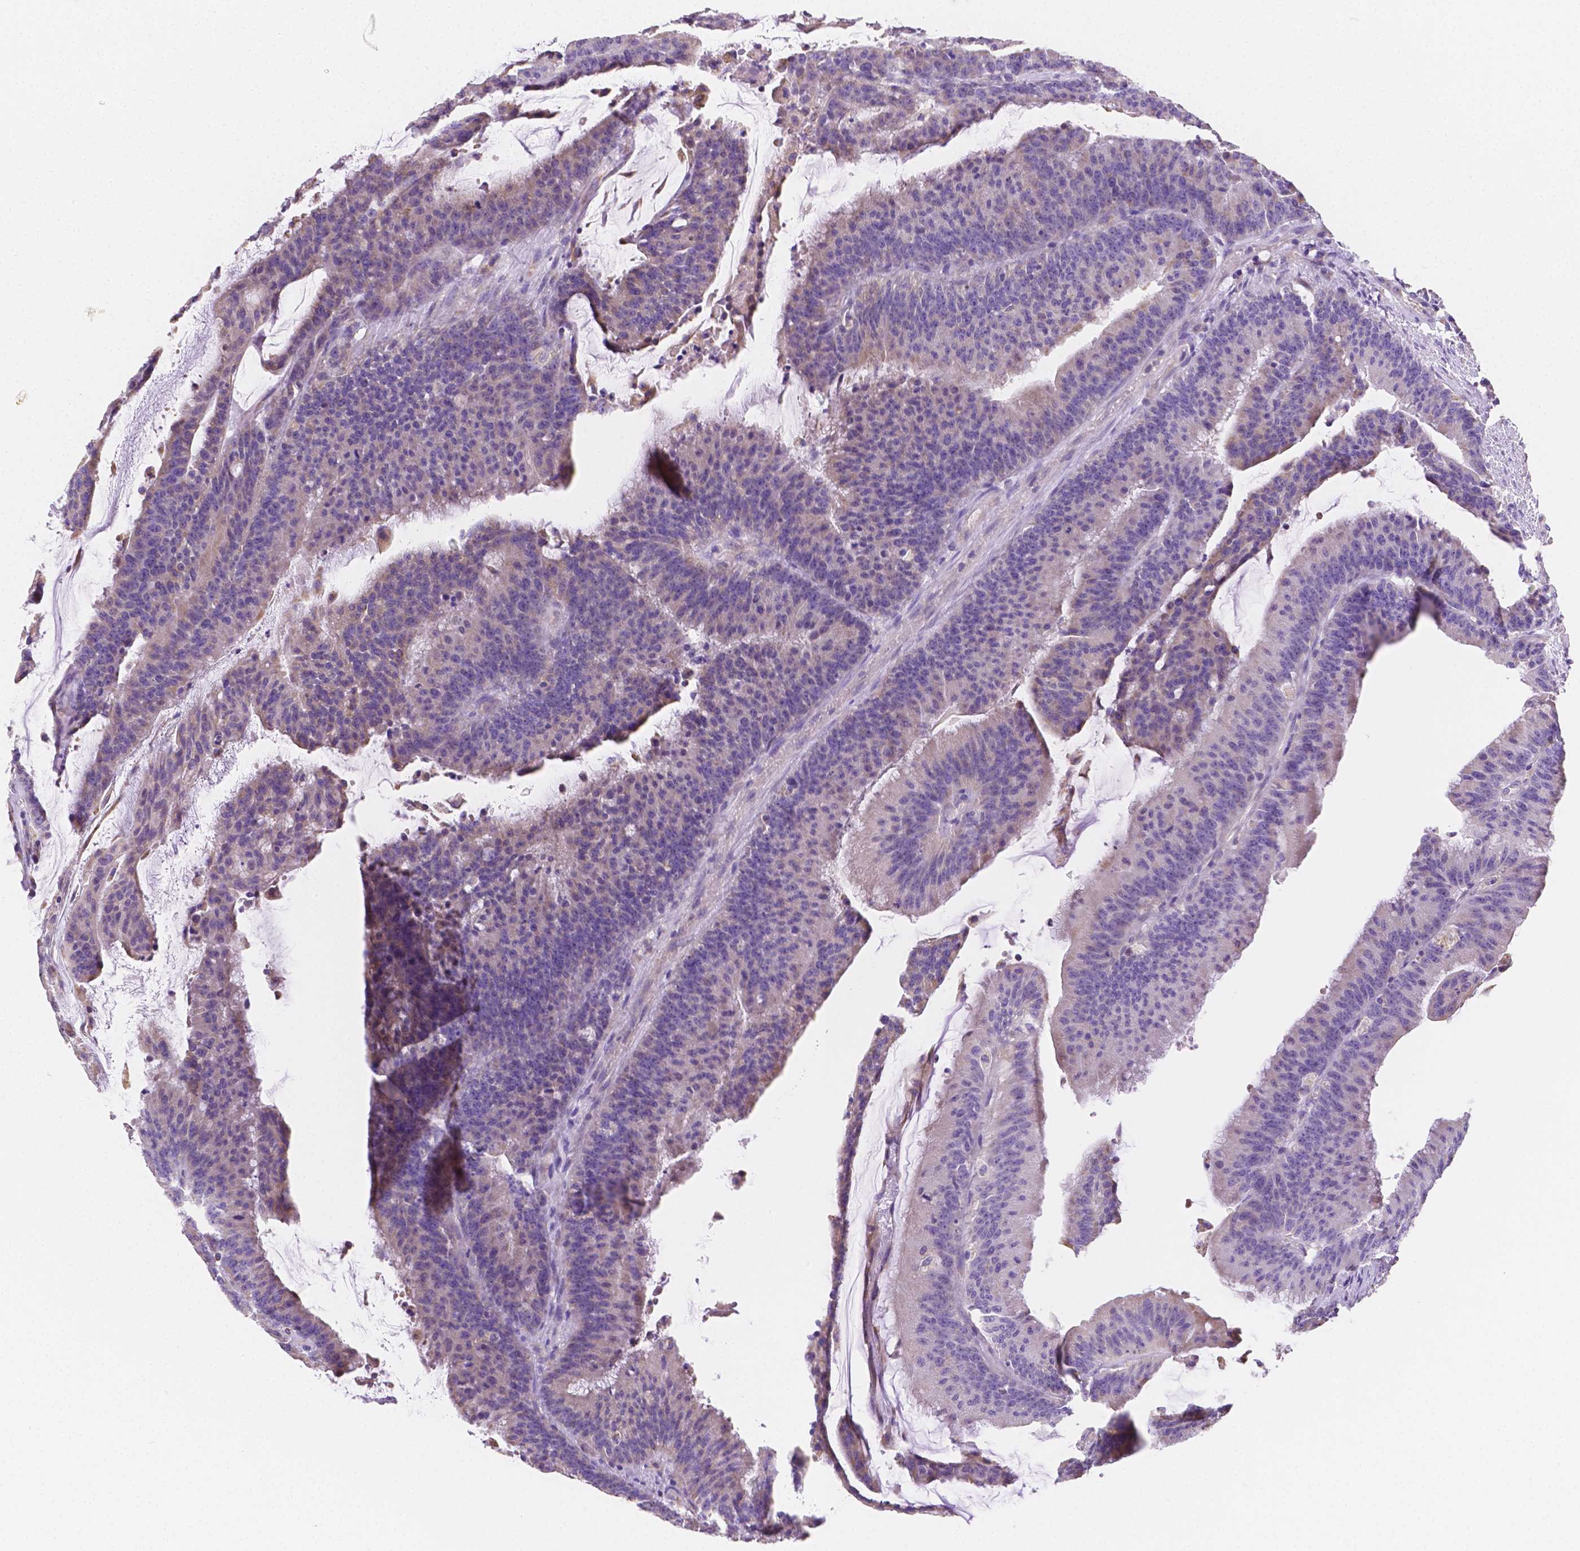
{"staining": {"intensity": "weak", "quantity": "<25%", "location": "cytoplasmic/membranous"}, "tissue": "colorectal cancer", "cell_type": "Tumor cells", "image_type": "cancer", "snomed": [{"axis": "morphology", "description": "Adenocarcinoma, NOS"}, {"axis": "topography", "description": "Colon"}], "caption": "This is a micrograph of immunohistochemistry staining of colorectal cancer, which shows no positivity in tumor cells. Brightfield microscopy of immunohistochemistry stained with DAB (3,3'-diaminobenzidine) (brown) and hematoxylin (blue), captured at high magnification.", "gene": "TMEM130", "patient": {"sex": "female", "age": 78}}